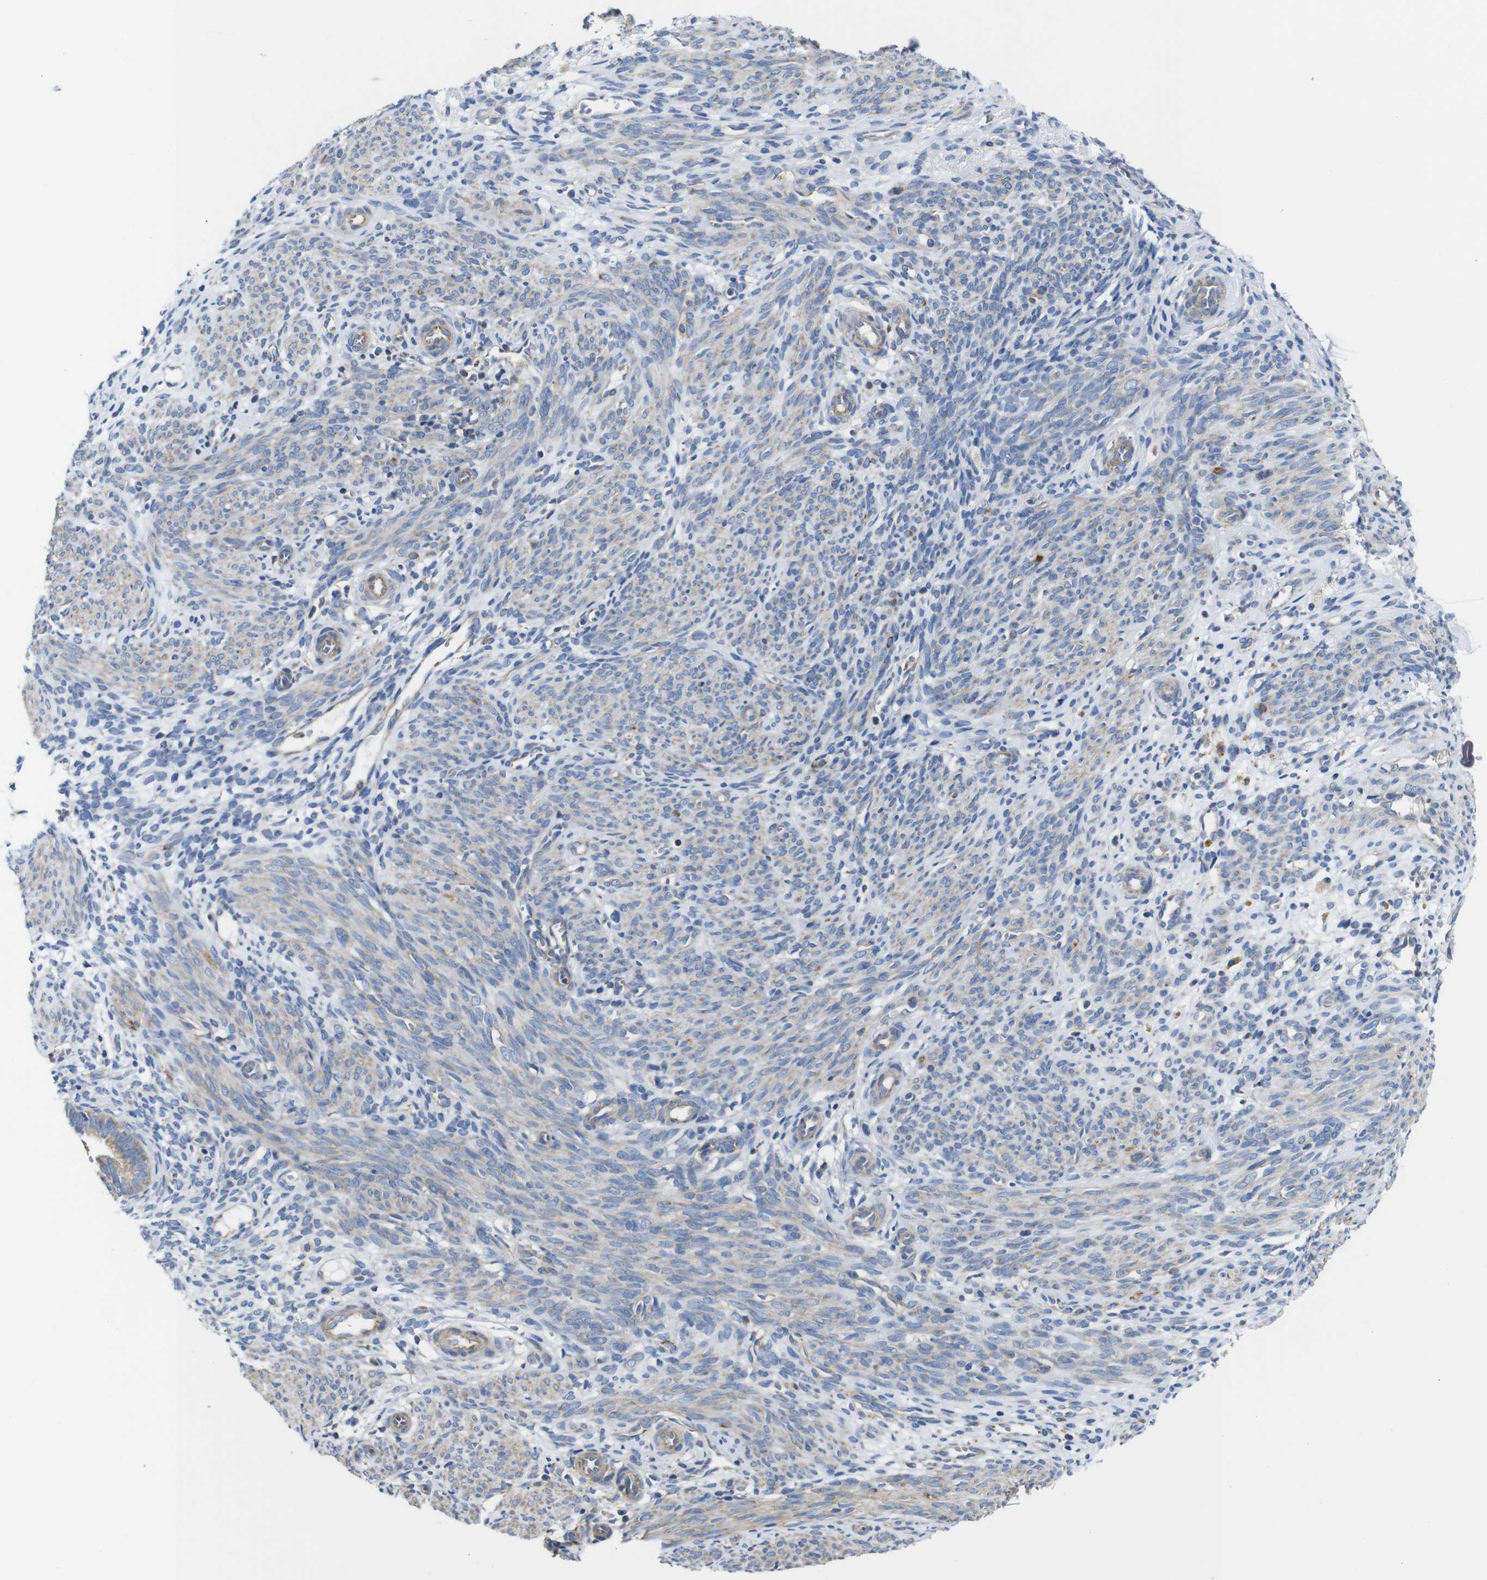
{"staining": {"intensity": "negative", "quantity": "none", "location": "none"}, "tissue": "endometrium", "cell_type": "Cells in endometrial stroma", "image_type": "normal", "snomed": [{"axis": "morphology", "description": "Normal tissue, NOS"}, {"axis": "morphology", "description": "Adenocarcinoma, NOS"}, {"axis": "topography", "description": "Endometrium"}, {"axis": "topography", "description": "Ovary"}], "caption": "IHC histopathology image of benign human endometrium stained for a protein (brown), which reveals no positivity in cells in endometrial stroma.", "gene": "PDCD1LG2", "patient": {"sex": "female", "age": 68}}